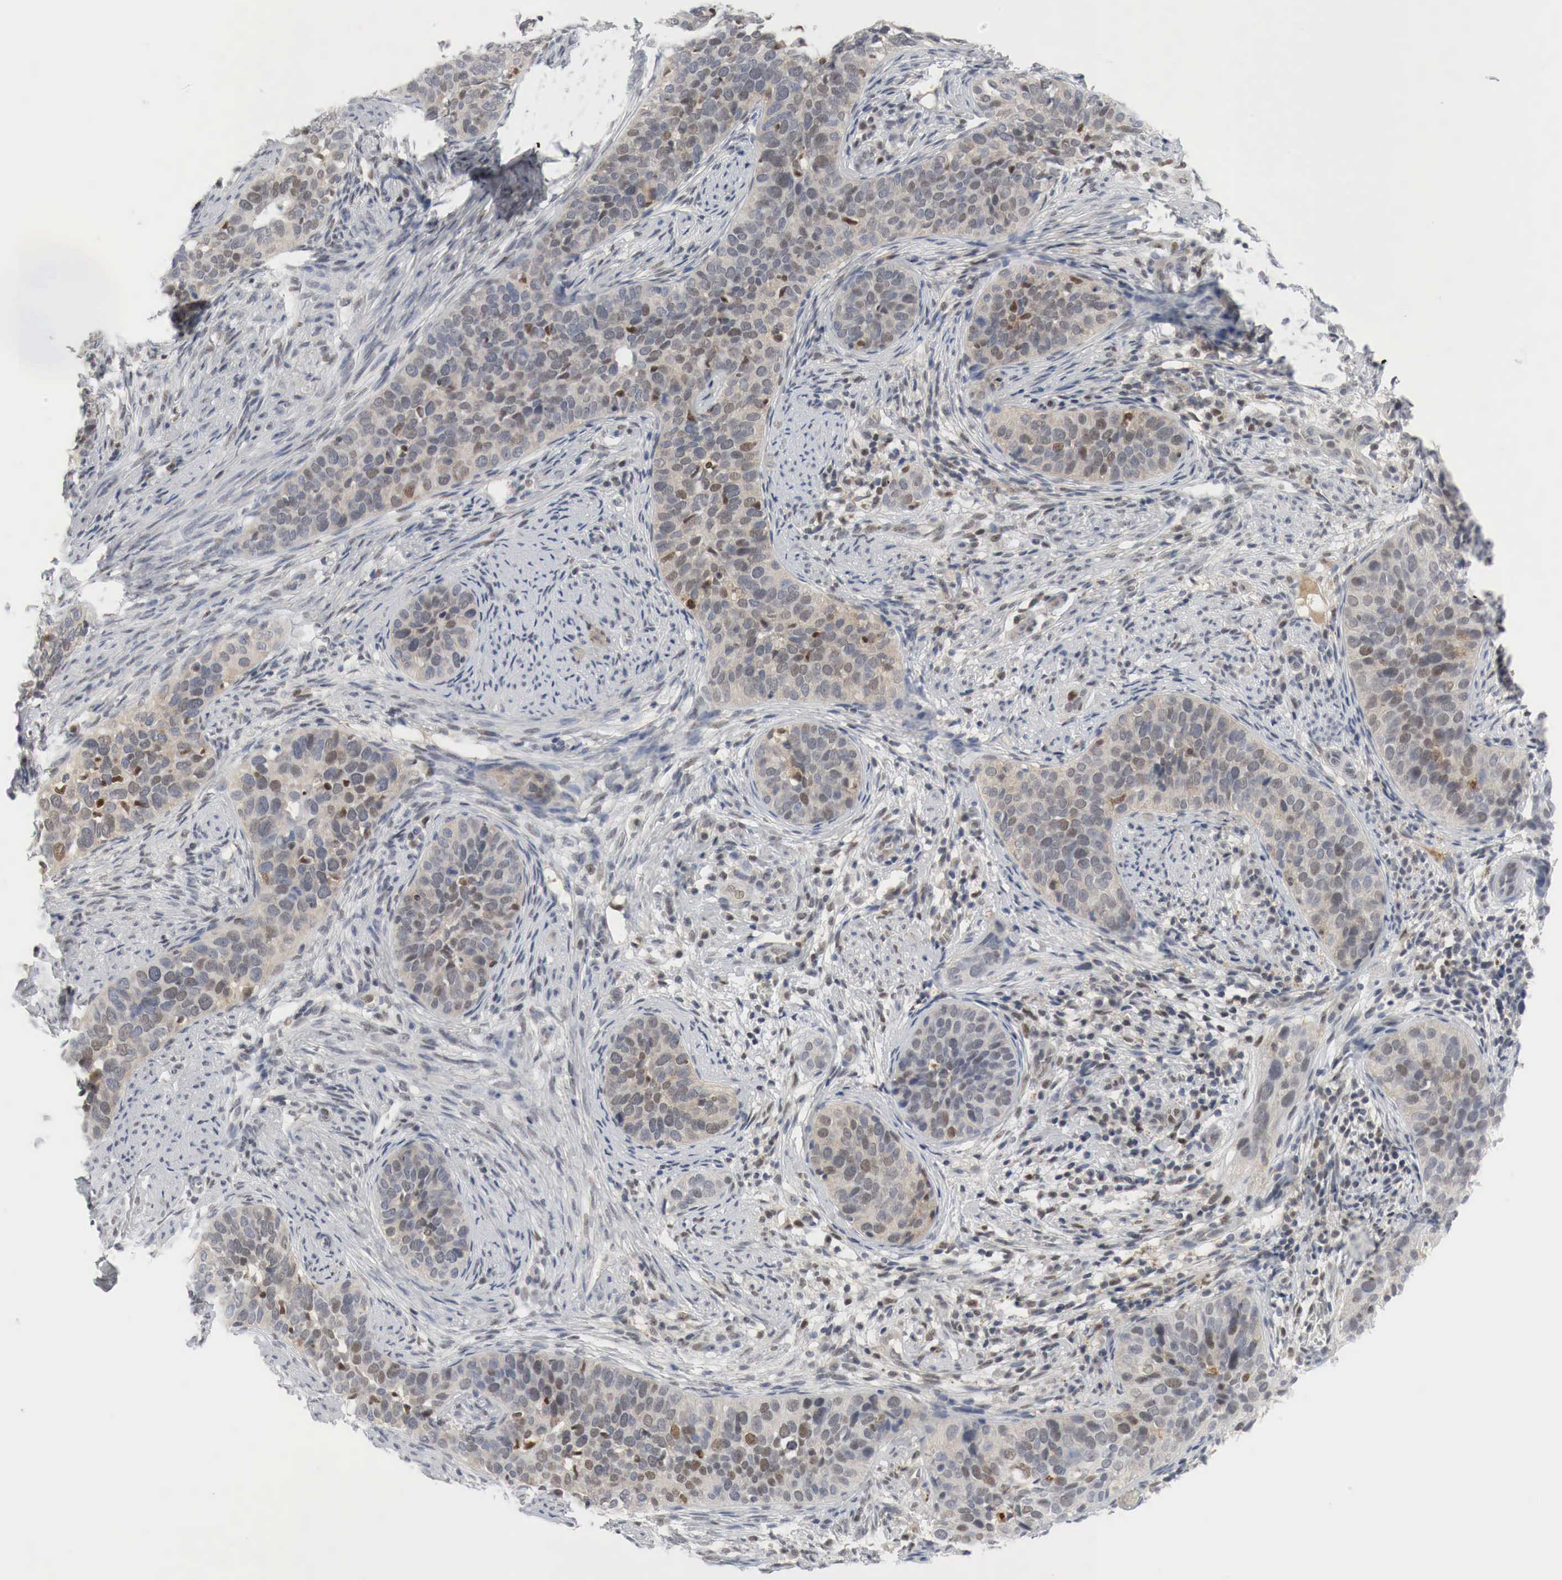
{"staining": {"intensity": "moderate", "quantity": "25%-75%", "location": "cytoplasmic/membranous,nuclear"}, "tissue": "cervical cancer", "cell_type": "Tumor cells", "image_type": "cancer", "snomed": [{"axis": "morphology", "description": "Squamous cell carcinoma, NOS"}, {"axis": "topography", "description": "Cervix"}], "caption": "About 25%-75% of tumor cells in squamous cell carcinoma (cervical) reveal moderate cytoplasmic/membranous and nuclear protein expression as visualized by brown immunohistochemical staining.", "gene": "MYC", "patient": {"sex": "female", "age": 31}}